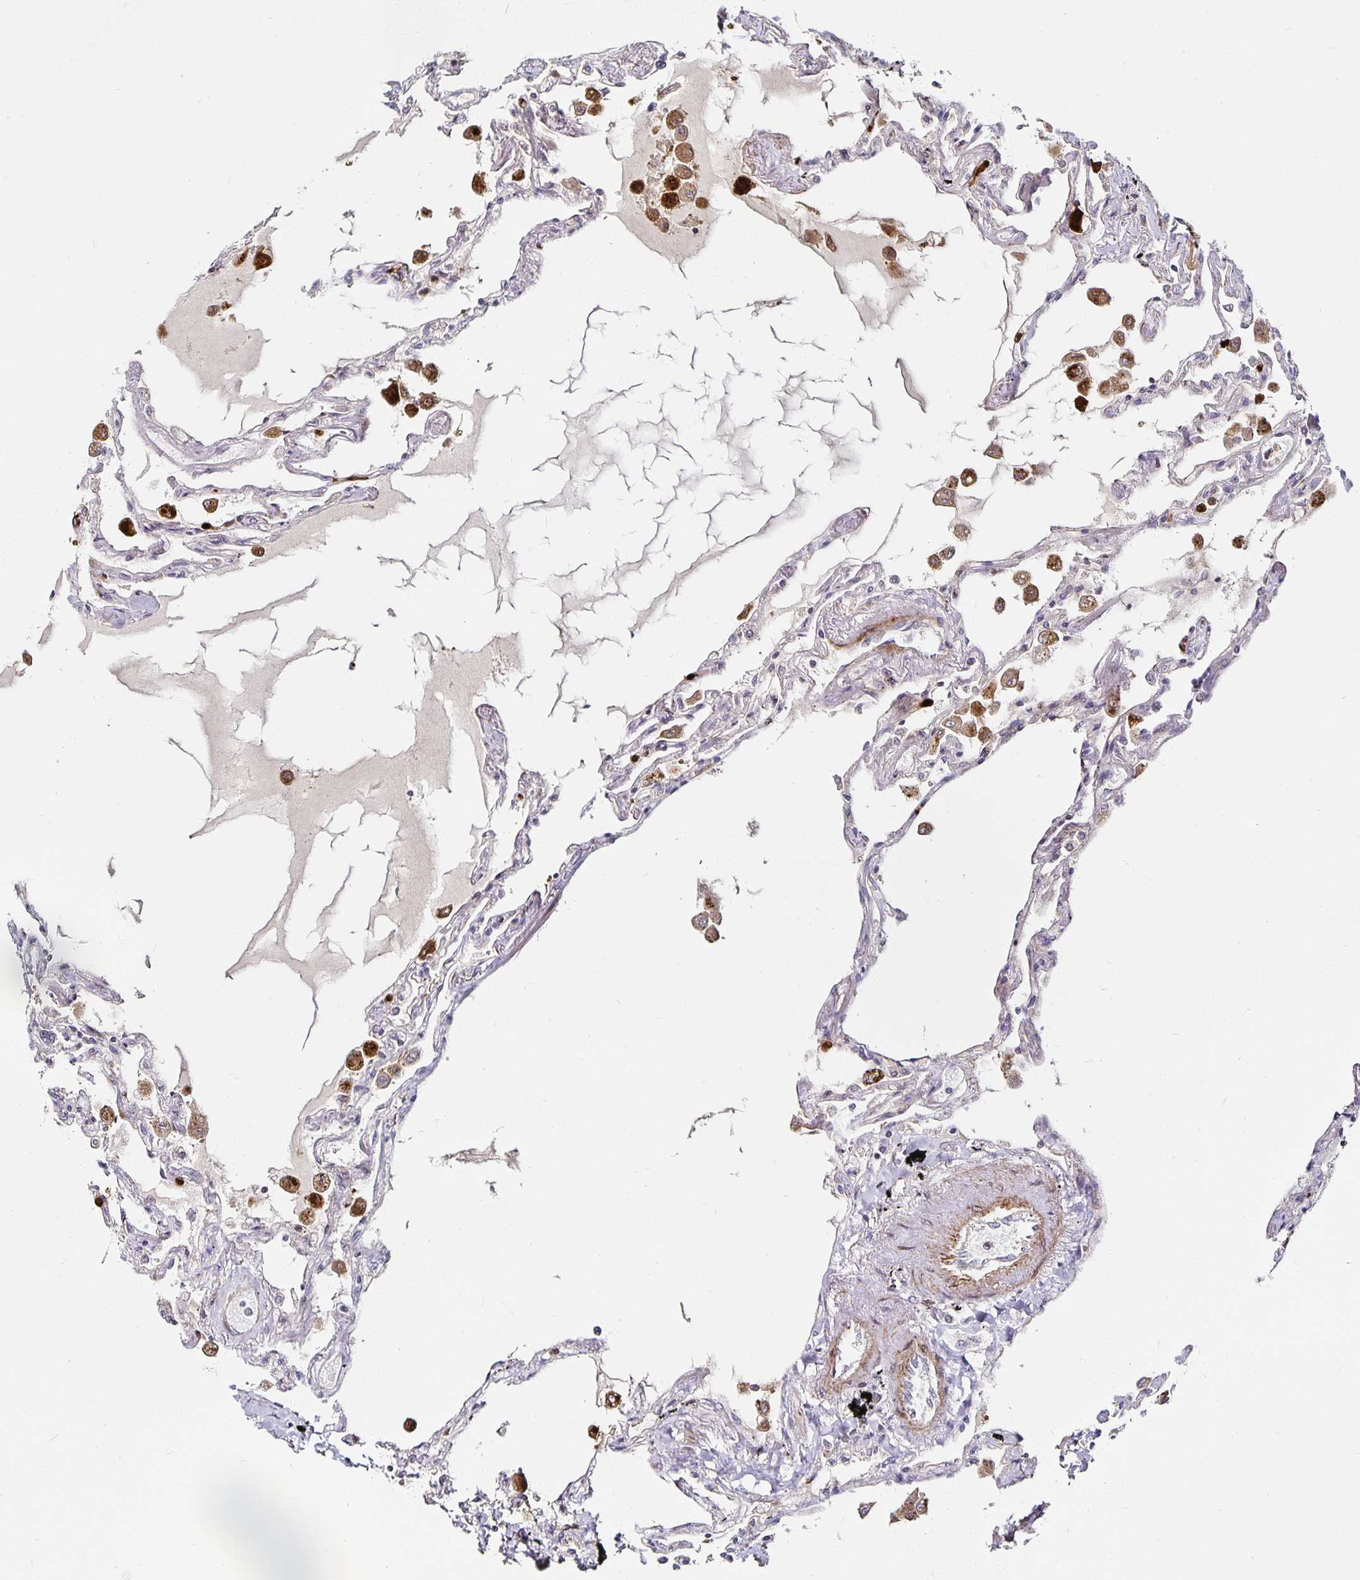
{"staining": {"intensity": "strong", "quantity": "<25%", "location": "nuclear"}, "tissue": "lung", "cell_type": "Alveolar cells", "image_type": "normal", "snomed": [{"axis": "morphology", "description": "Normal tissue, NOS"}, {"axis": "morphology", "description": "Adenocarcinoma, NOS"}, {"axis": "topography", "description": "Cartilage tissue"}, {"axis": "topography", "description": "Lung"}], "caption": "Immunohistochemistry (IHC) staining of normal lung, which shows medium levels of strong nuclear expression in approximately <25% of alveolar cells indicating strong nuclear protein staining. The staining was performed using DAB (brown) for protein detection and nuclei were counterstained in hematoxylin (blue).", "gene": "ANLN", "patient": {"sex": "female", "age": 67}}